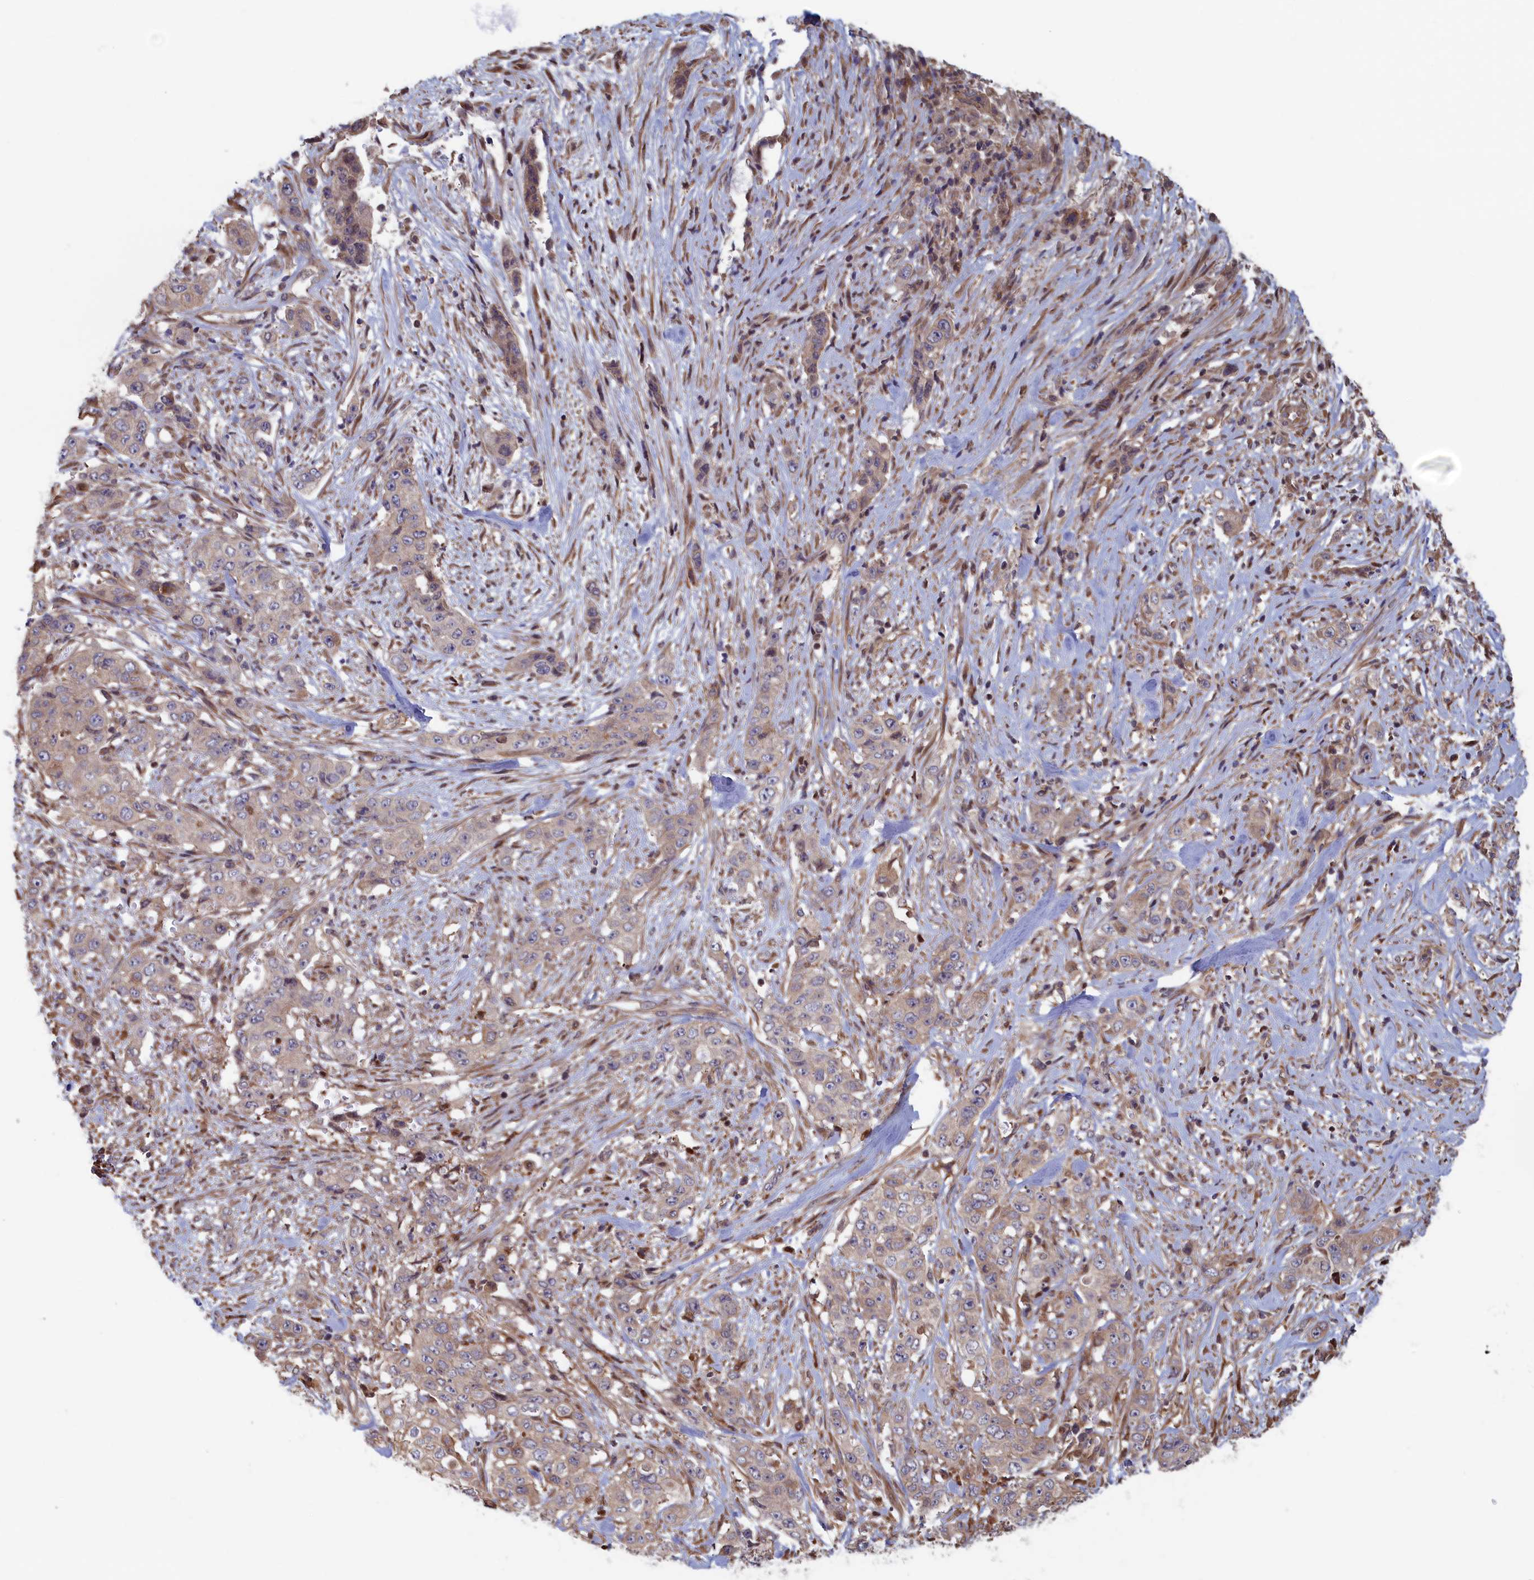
{"staining": {"intensity": "weak", "quantity": "25%-75%", "location": "cytoplasmic/membranous"}, "tissue": "stomach cancer", "cell_type": "Tumor cells", "image_type": "cancer", "snomed": [{"axis": "morphology", "description": "Adenocarcinoma, NOS"}, {"axis": "topography", "description": "Stomach, upper"}], "caption": "This is a histology image of IHC staining of adenocarcinoma (stomach), which shows weak positivity in the cytoplasmic/membranous of tumor cells.", "gene": "RILPL1", "patient": {"sex": "male", "age": 62}}